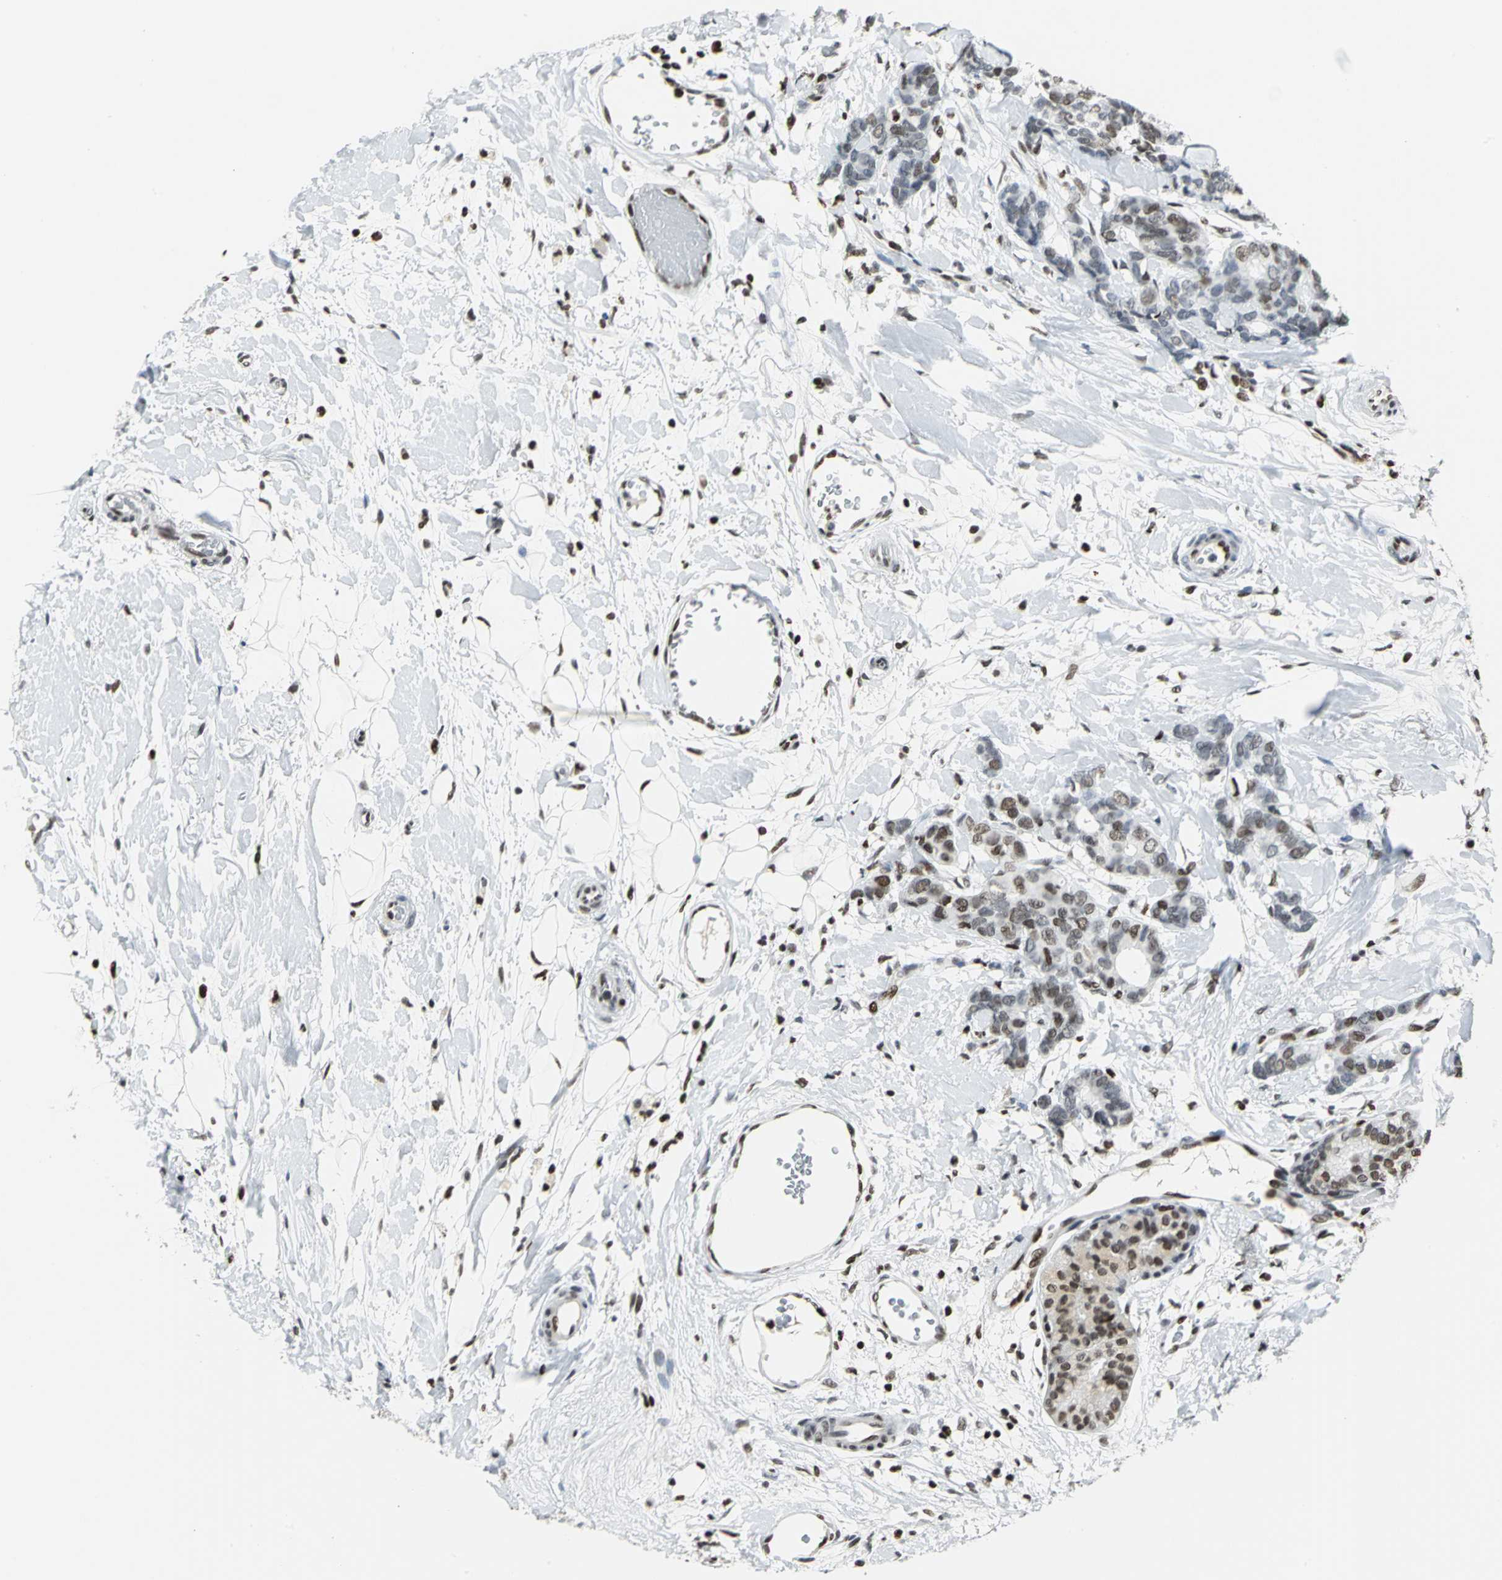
{"staining": {"intensity": "moderate", "quantity": ">75%", "location": "nuclear"}, "tissue": "breast cancer", "cell_type": "Tumor cells", "image_type": "cancer", "snomed": [{"axis": "morphology", "description": "Duct carcinoma"}, {"axis": "topography", "description": "Breast"}], "caption": "IHC (DAB (3,3'-diaminobenzidine)) staining of intraductal carcinoma (breast) displays moderate nuclear protein staining in approximately >75% of tumor cells.", "gene": "HNRNPD", "patient": {"sex": "female", "age": 87}}